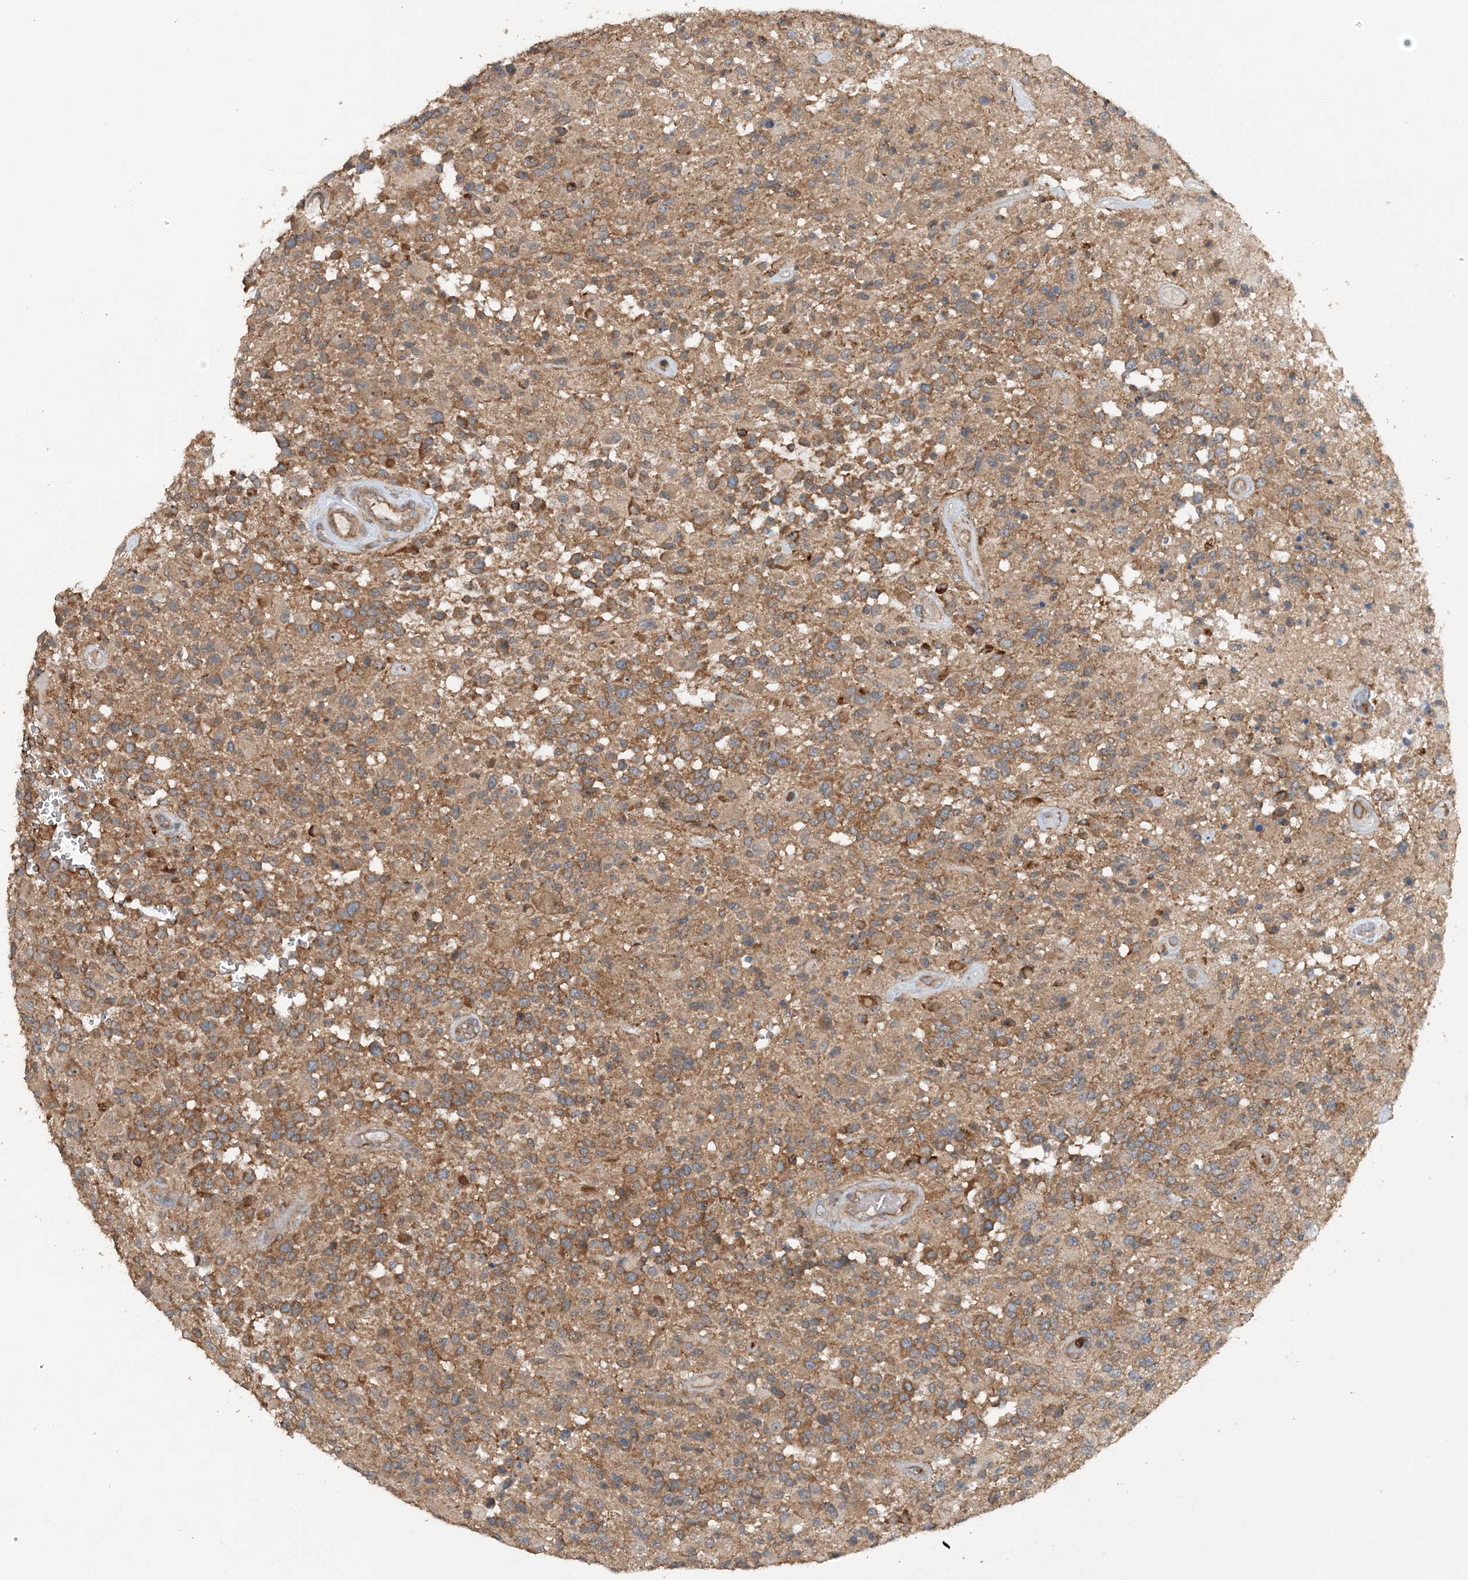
{"staining": {"intensity": "moderate", "quantity": ">75%", "location": "cytoplasmic/membranous"}, "tissue": "glioma", "cell_type": "Tumor cells", "image_type": "cancer", "snomed": [{"axis": "morphology", "description": "Glioma, malignant, High grade"}, {"axis": "morphology", "description": "Glioblastoma, NOS"}, {"axis": "topography", "description": "Brain"}], "caption": "This is a histology image of immunohistochemistry staining of glioma, which shows moderate staining in the cytoplasmic/membranous of tumor cells.", "gene": "ACAP2", "patient": {"sex": "male", "age": 60}}